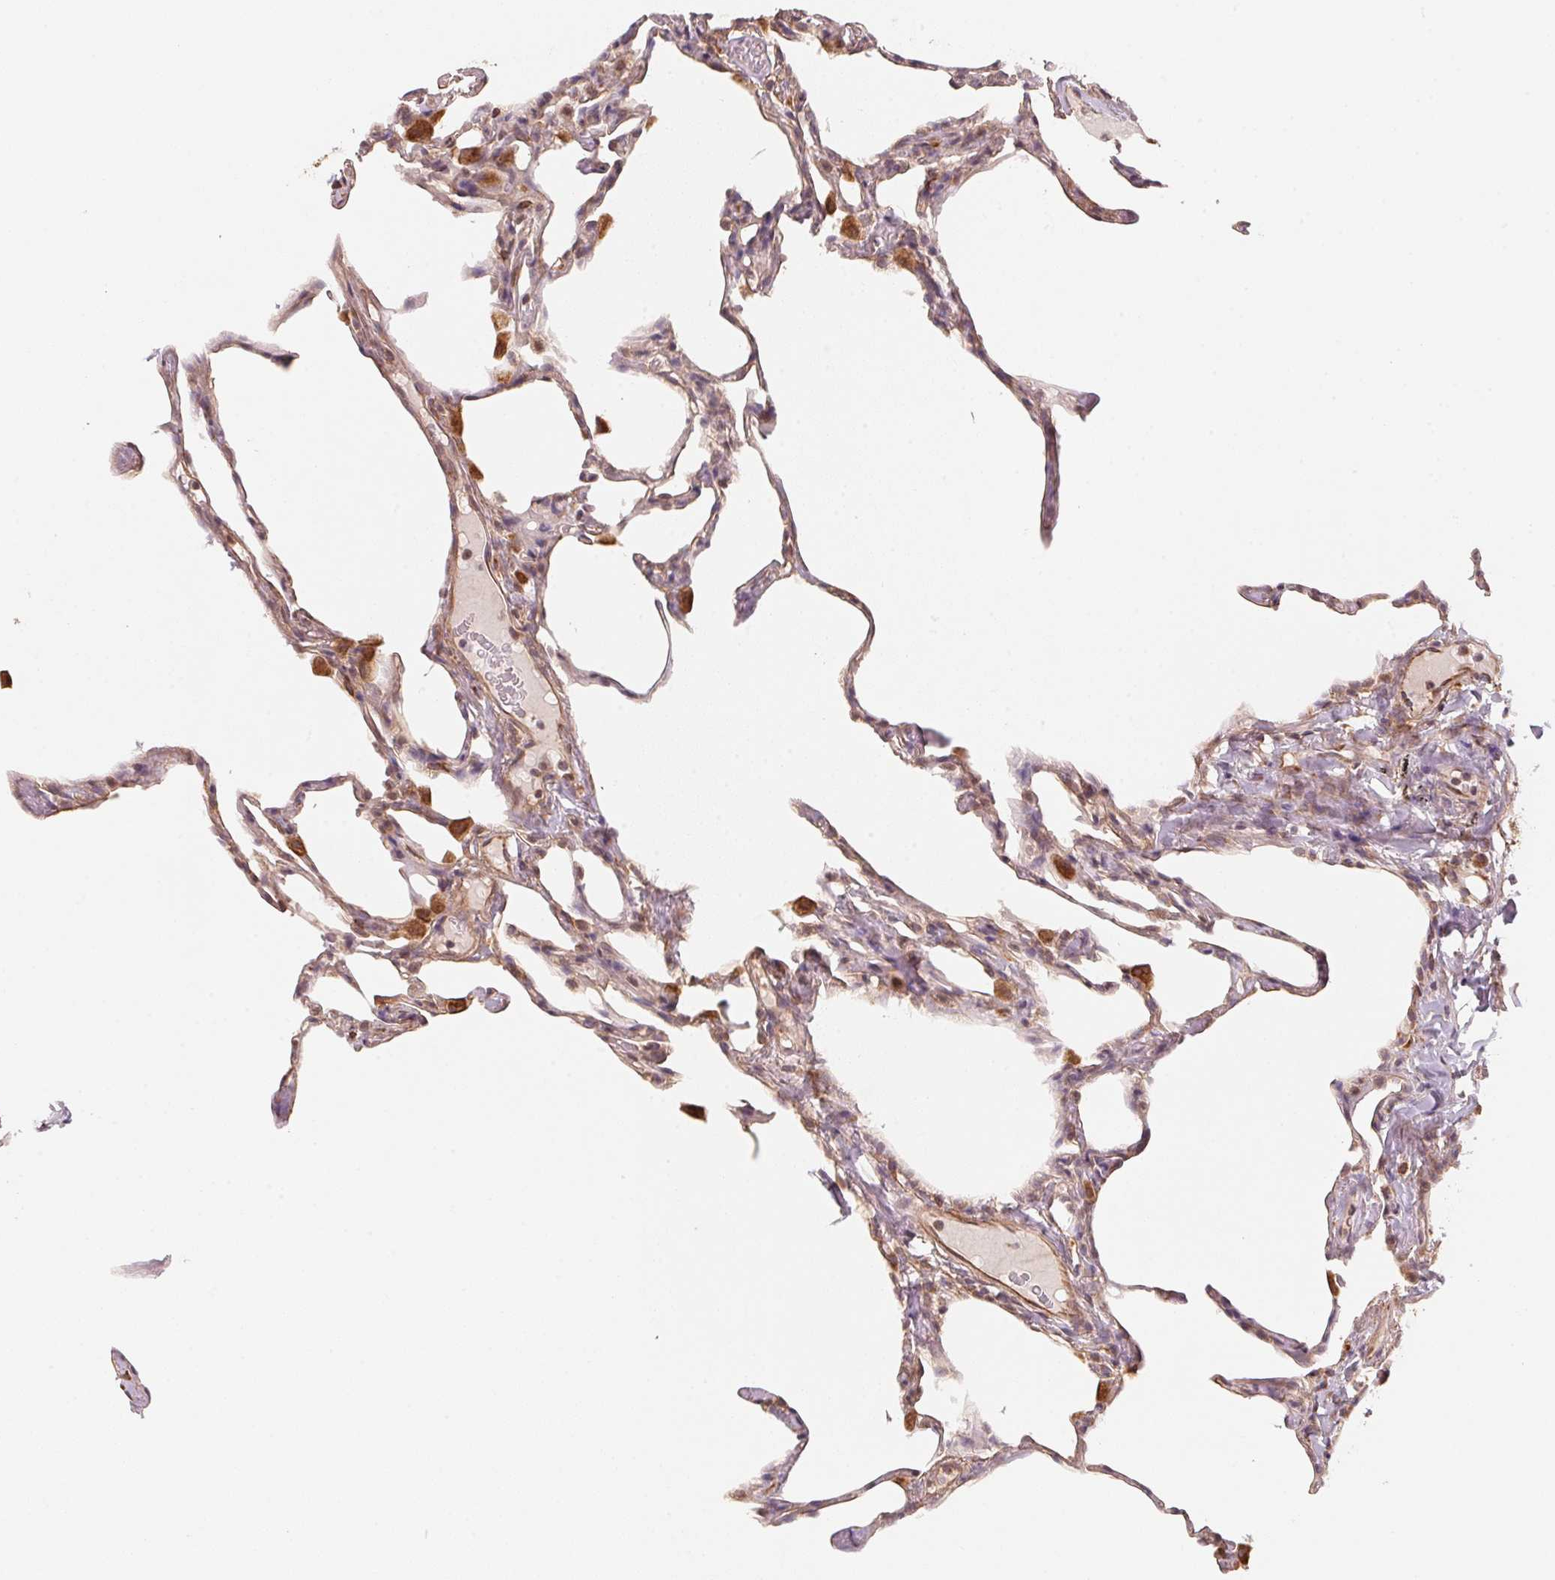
{"staining": {"intensity": "moderate", "quantity": "<25%", "location": "cytoplasmic/membranous"}, "tissue": "lung", "cell_type": "Alveolar cells", "image_type": "normal", "snomed": [{"axis": "morphology", "description": "Normal tissue, NOS"}, {"axis": "topography", "description": "Lung"}], "caption": "Protein staining of normal lung displays moderate cytoplasmic/membranous expression in approximately <25% of alveolar cells. (DAB (3,3'-diaminobenzidine) IHC, brown staining for protein, blue staining for nuclei).", "gene": "TSPAN12", "patient": {"sex": "male", "age": 65}}